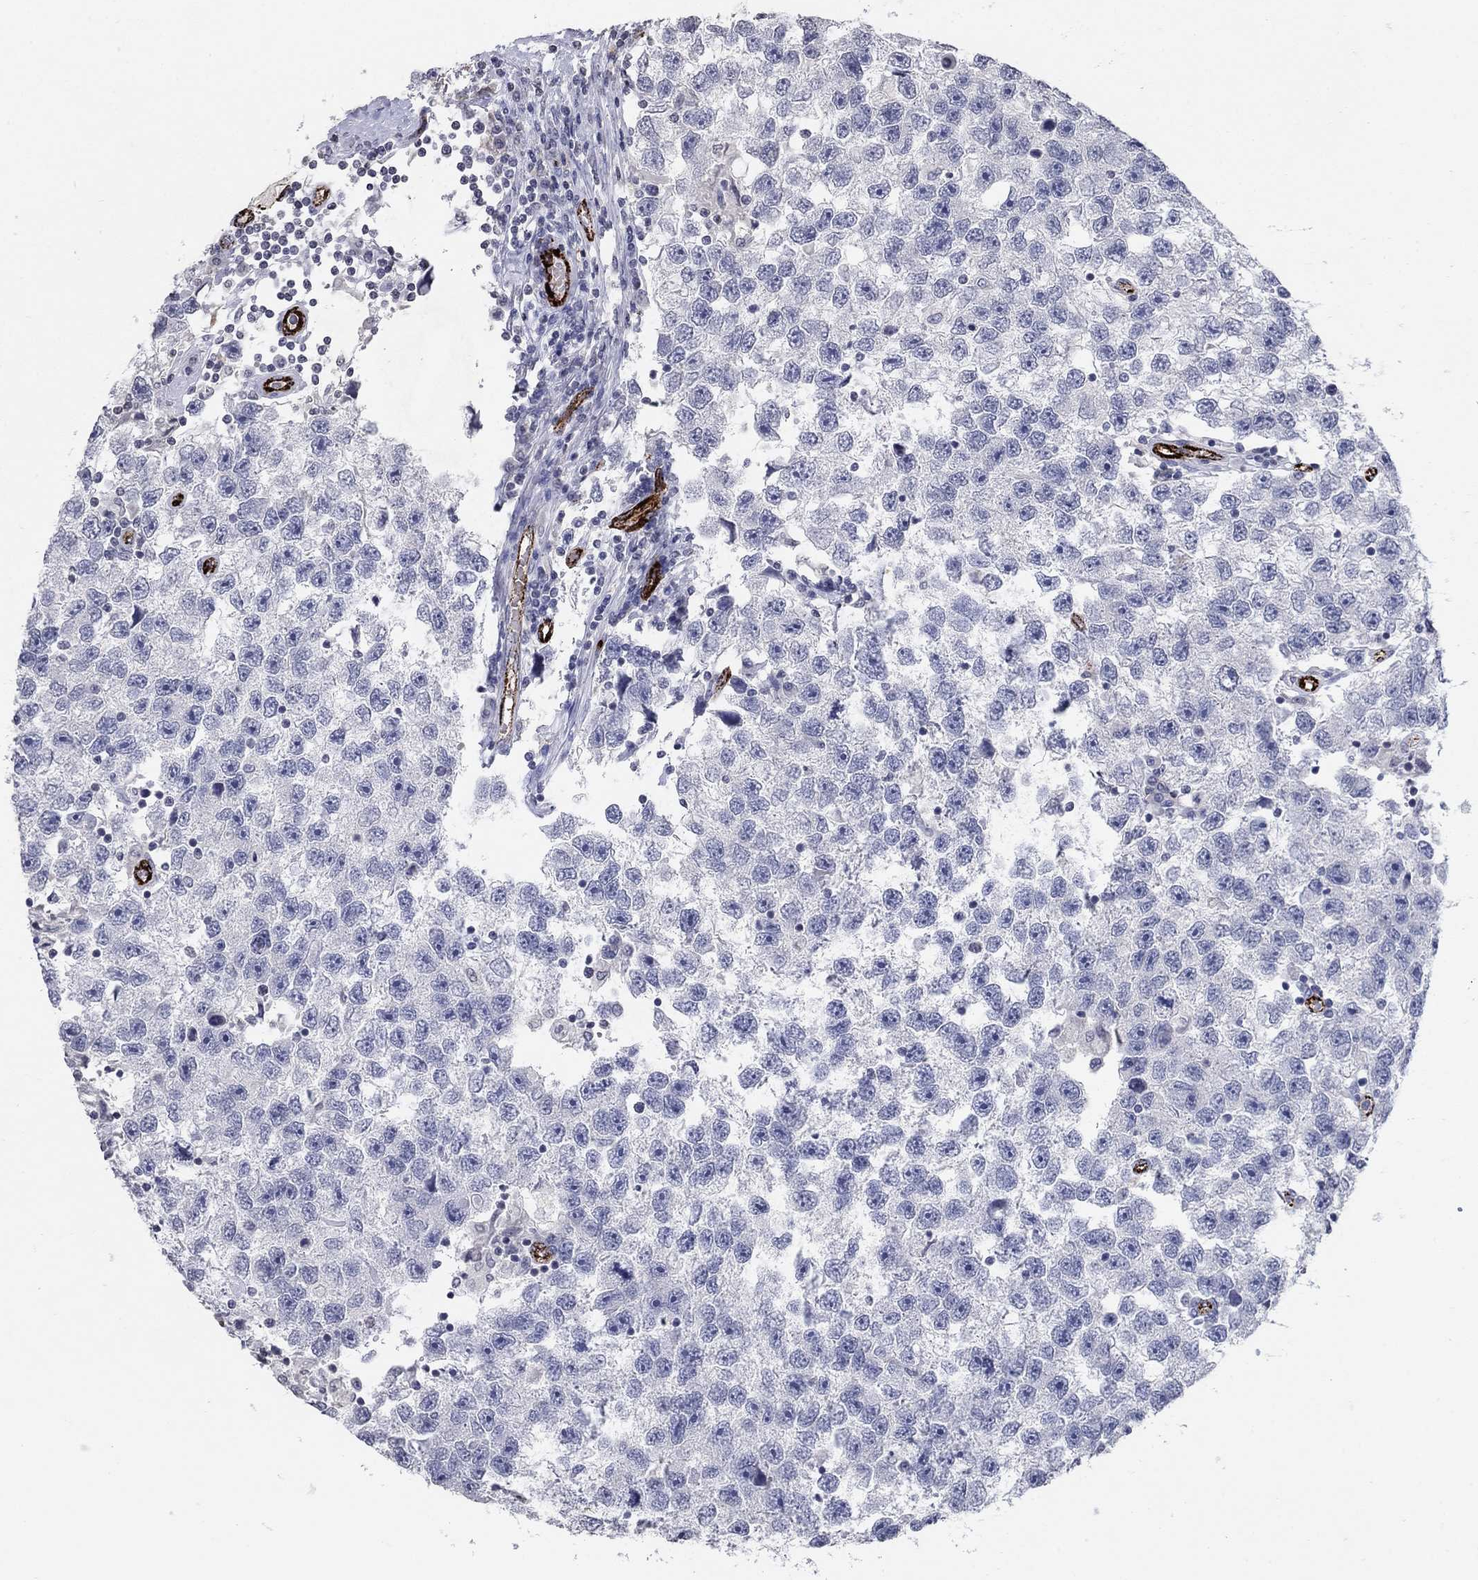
{"staining": {"intensity": "negative", "quantity": "none", "location": "none"}, "tissue": "testis cancer", "cell_type": "Tumor cells", "image_type": "cancer", "snomed": [{"axis": "morphology", "description": "Seminoma, NOS"}, {"axis": "topography", "description": "Testis"}], "caption": "The micrograph shows no significant expression in tumor cells of testis cancer.", "gene": "TINAG", "patient": {"sex": "male", "age": 26}}